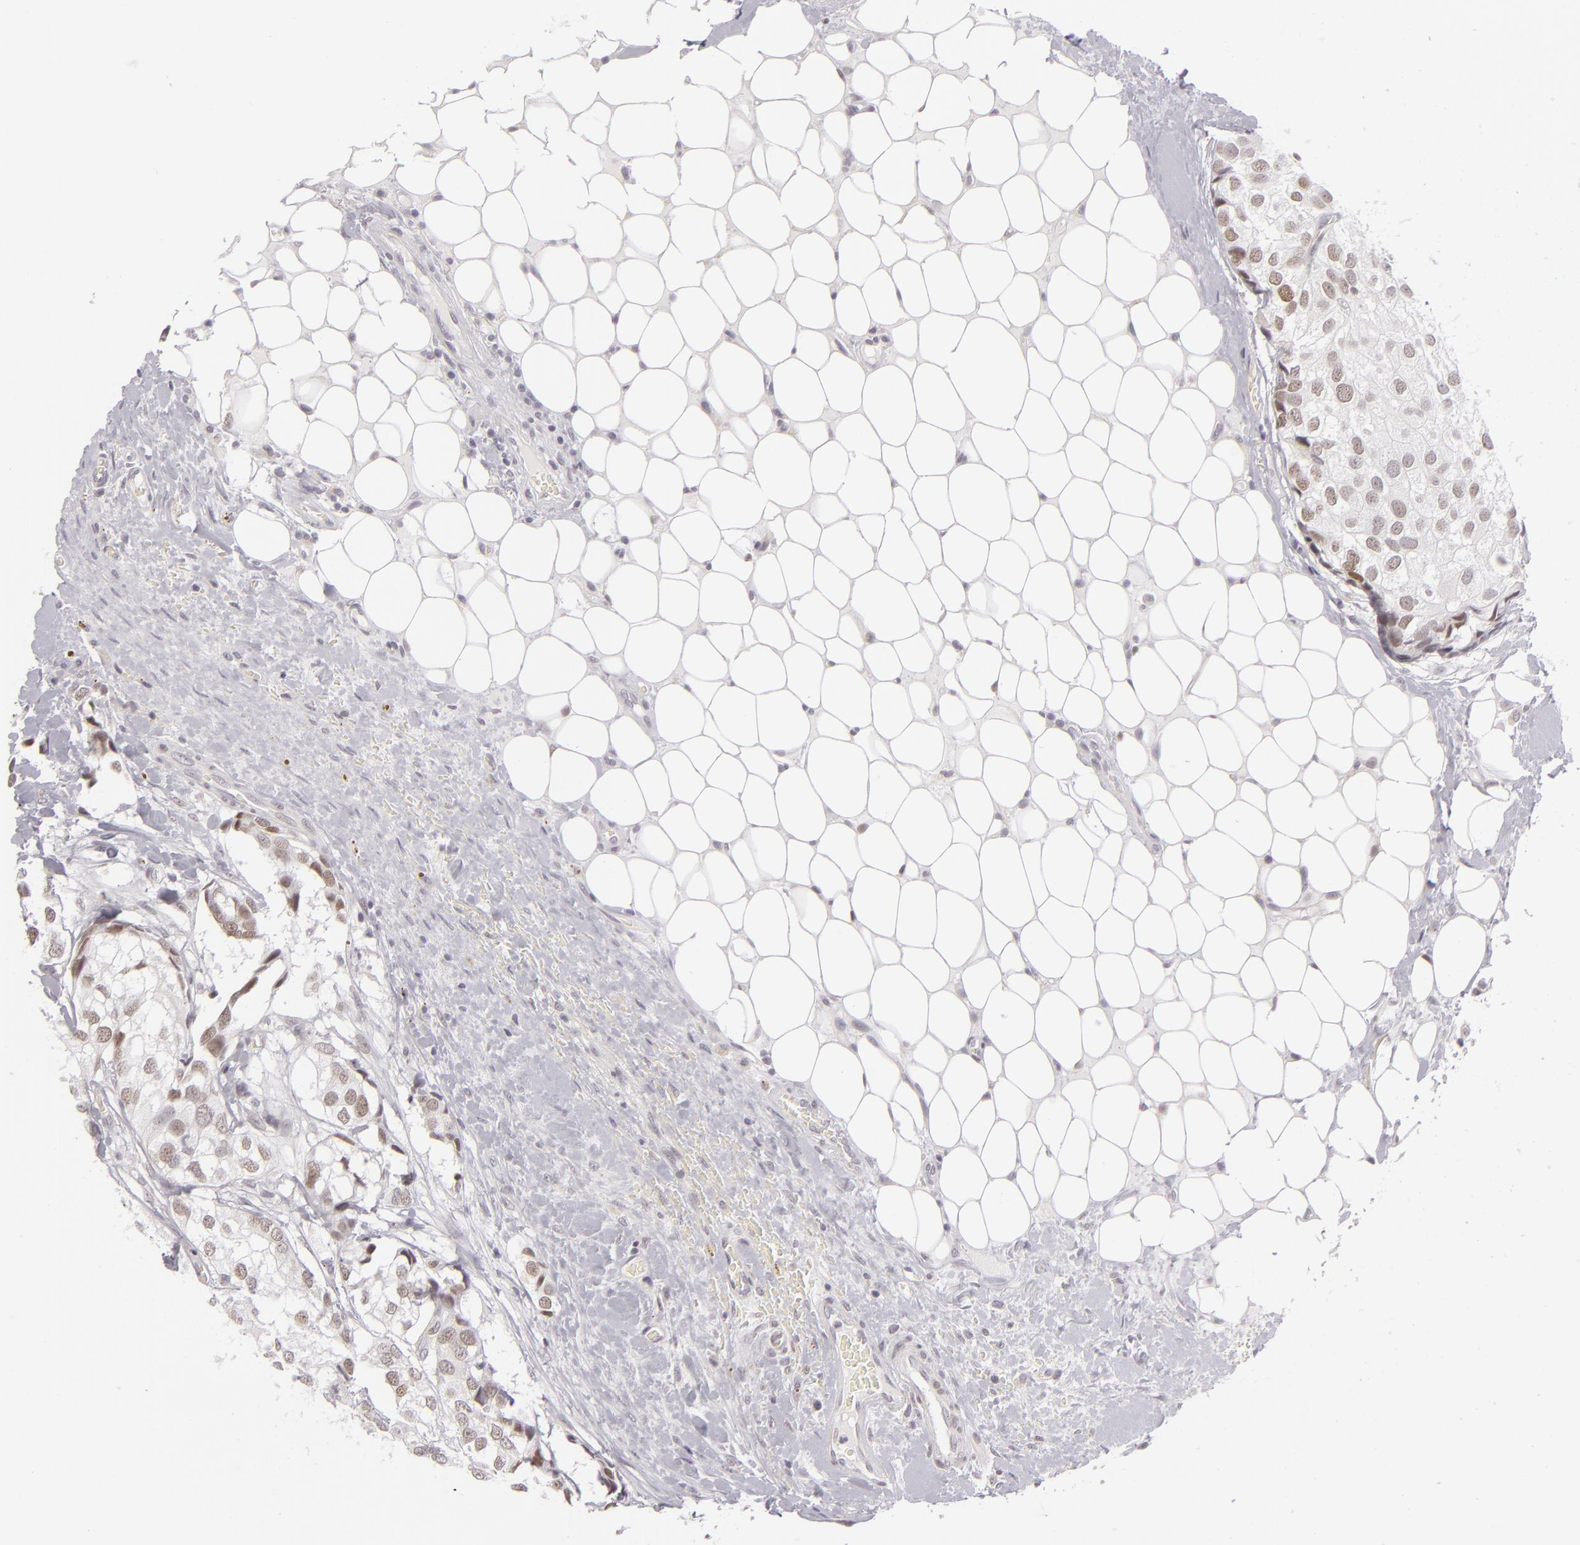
{"staining": {"intensity": "weak", "quantity": "25%-75%", "location": "nuclear"}, "tissue": "breast cancer", "cell_type": "Tumor cells", "image_type": "cancer", "snomed": [{"axis": "morphology", "description": "Duct carcinoma"}, {"axis": "topography", "description": "Breast"}], "caption": "Tumor cells display low levels of weak nuclear expression in about 25%-75% of cells in breast invasive ductal carcinoma.", "gene": "SIX1", "patient": {"sex": "female", "age": 68}}